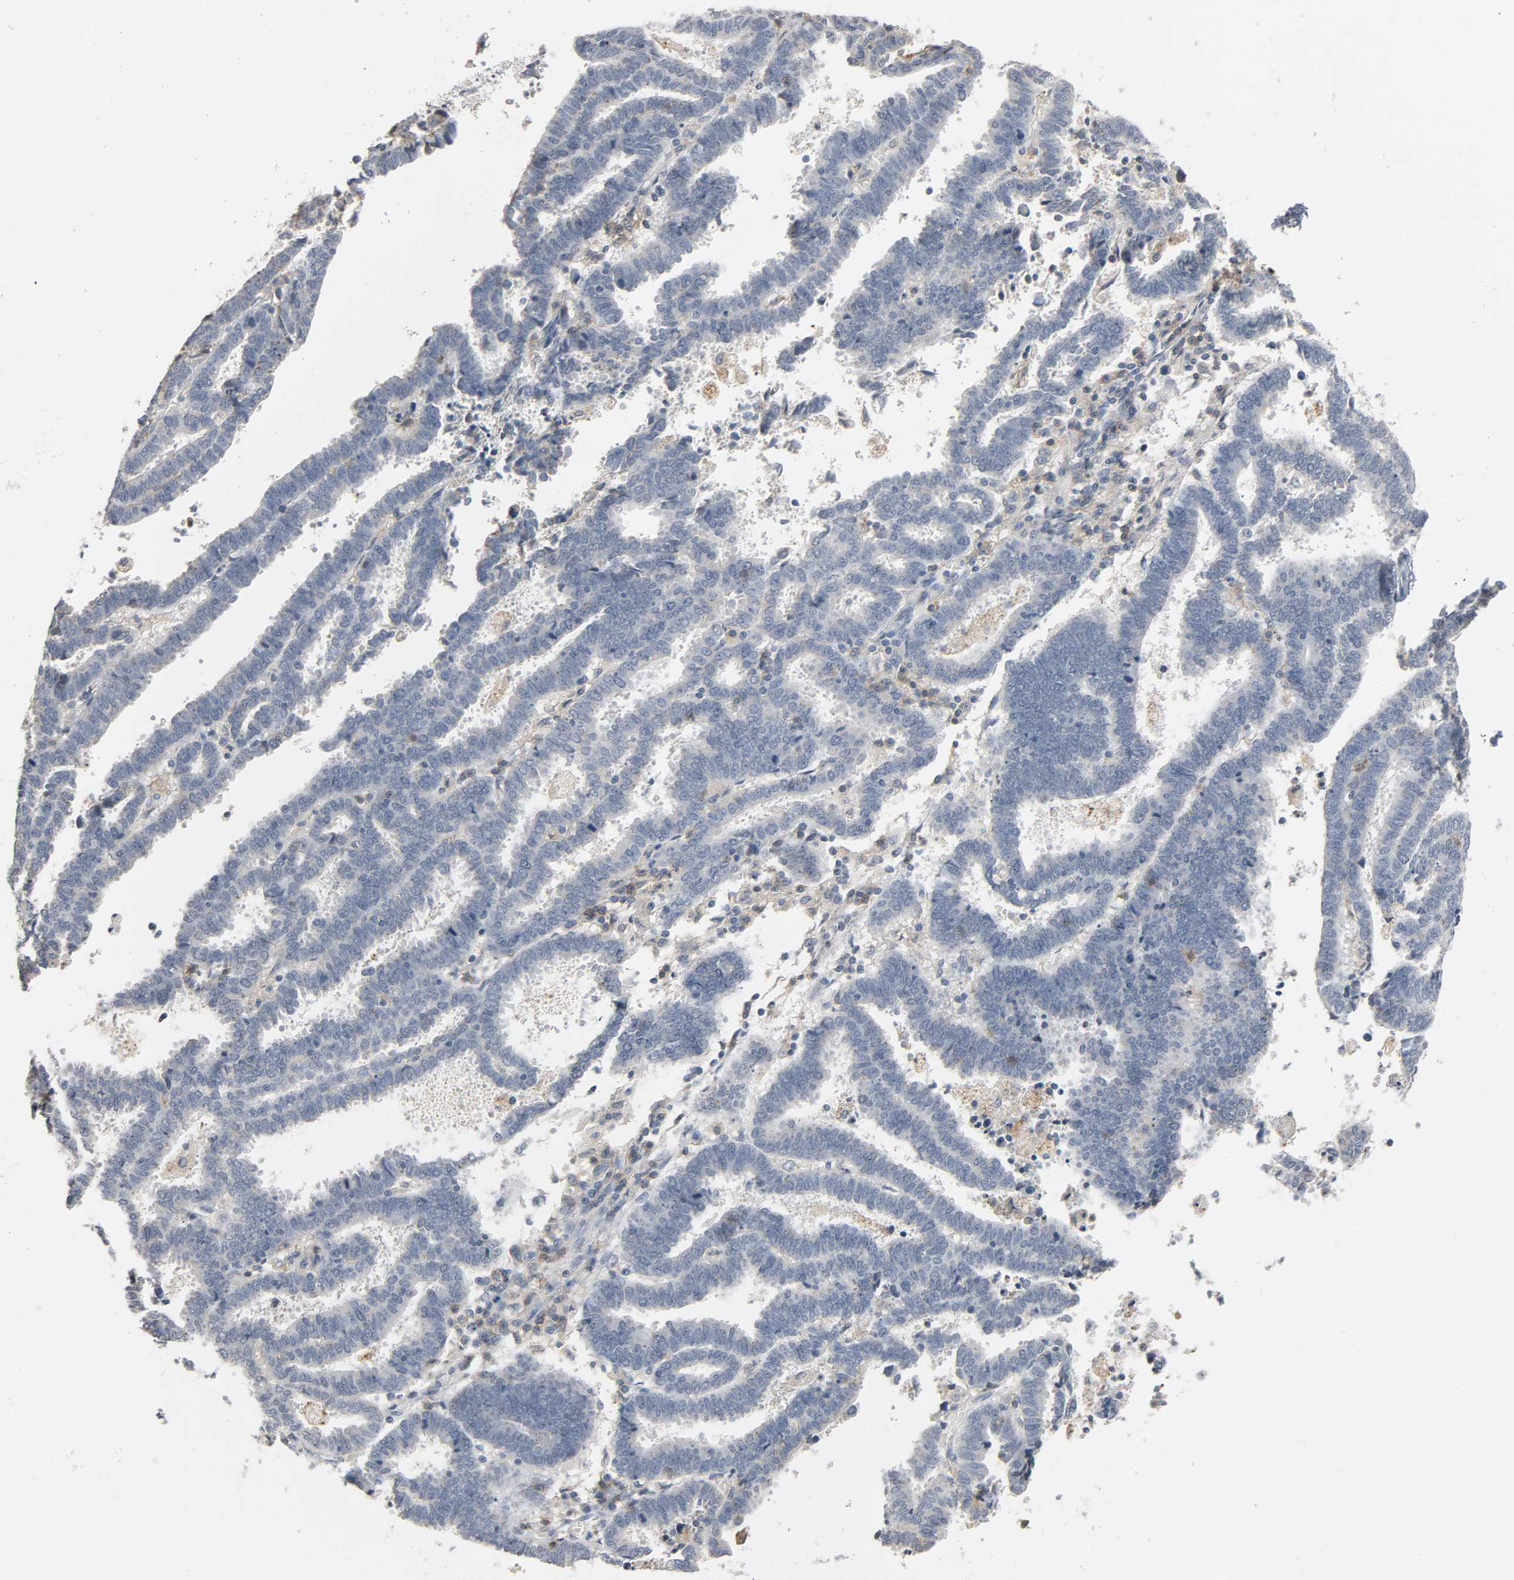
{"staining": {"intensity": "negative", "quantity": "none", "location": "none"}, "tissue": "endometrial cancer", "cell_type": "Tumor cells", "image_type": "cancer", "snomed": [{"axis": "morphology", "description": "Adenocarcinoma, NOS"}, {"axis": "topography", "description": "Uterus"}], "caption": "Tumor cells show no significant expression in endometrial cancer (adenocarcinoma). (DAB immunohistochemistry, high magnification).", "gene": "CD4", "patient": {"sex": "female", "age": 83}}